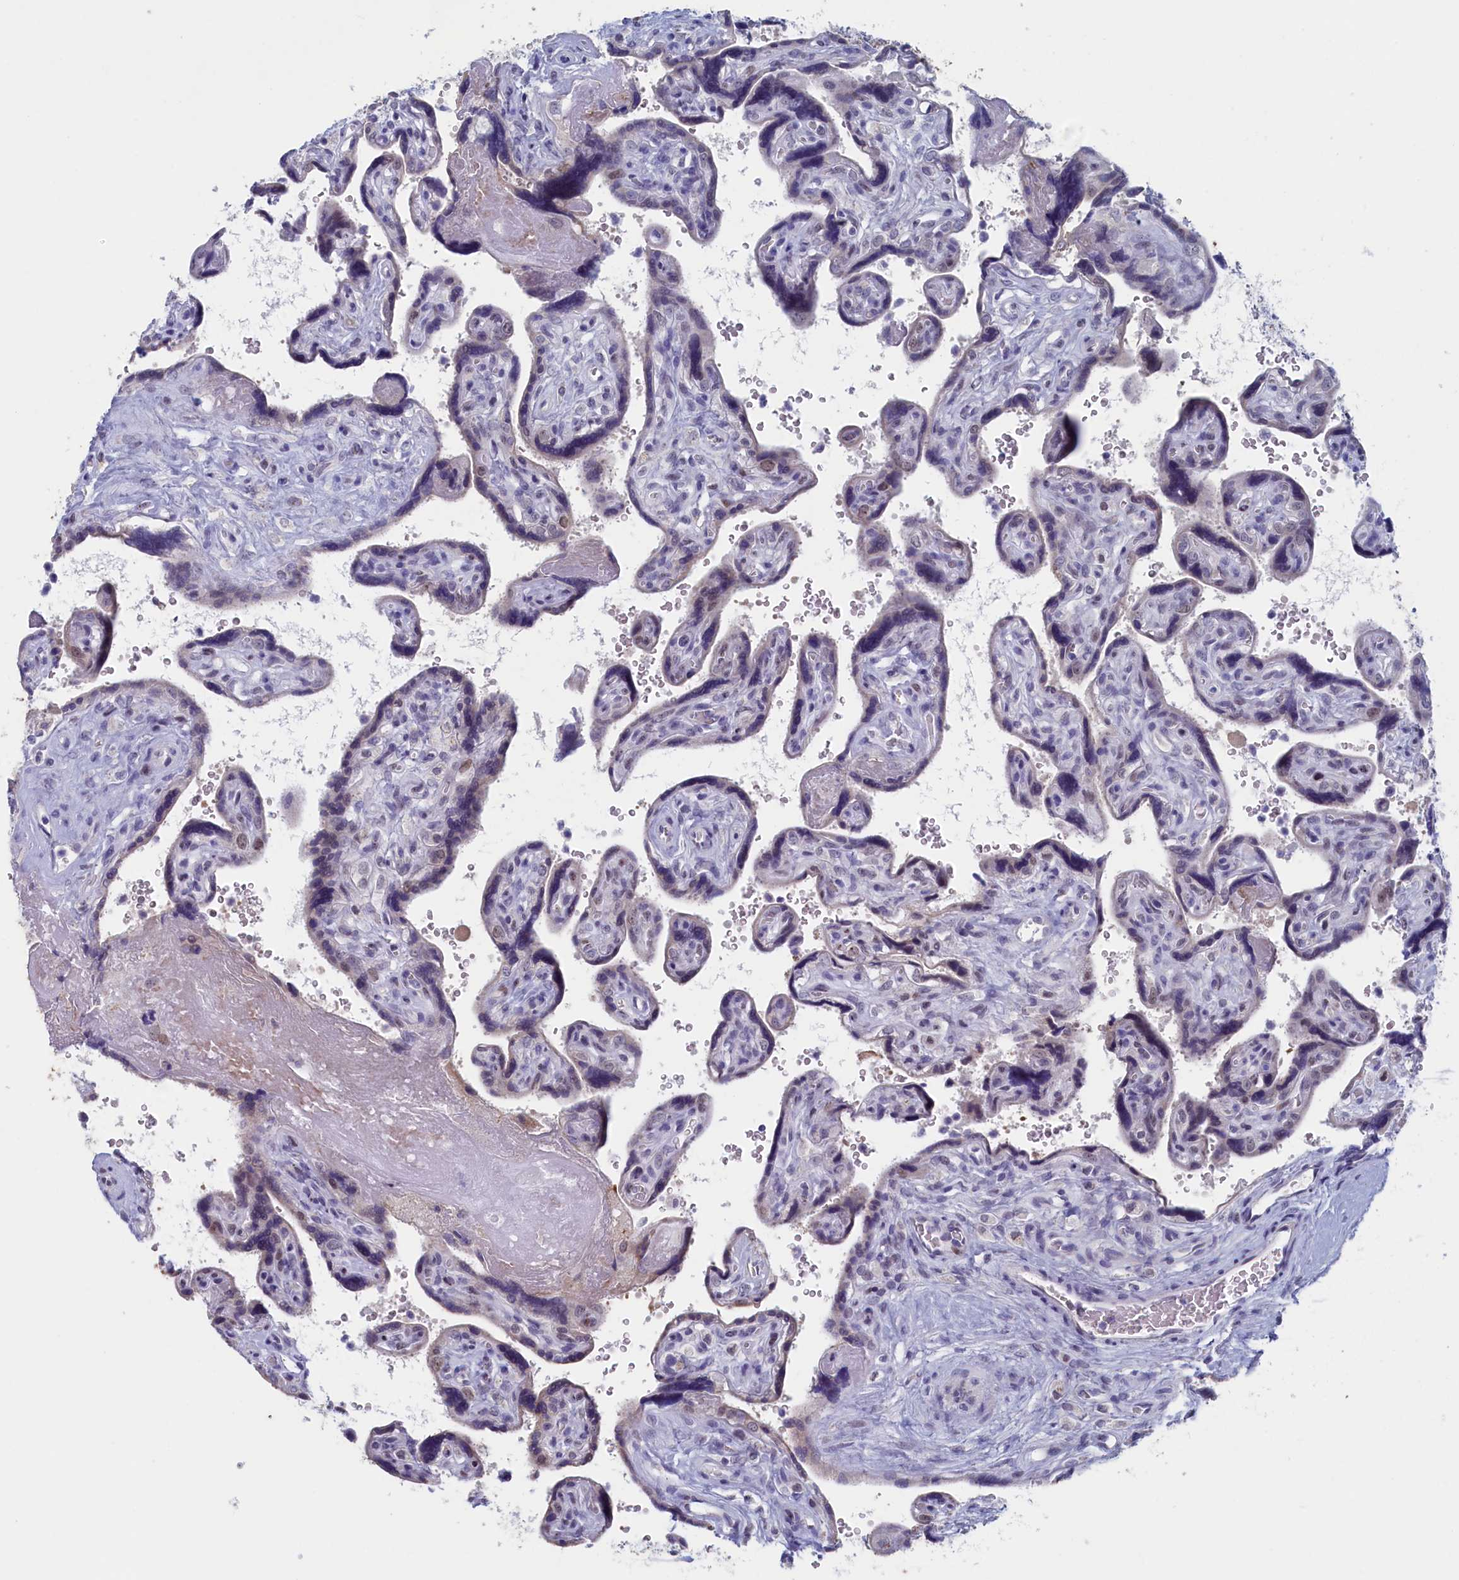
{"staining": {"intensity": "moderate", "quantity": "<25%", "location": "nuclear"}, "tissue": "placenta", "cell_type": "Trophoblastic cells", "image_type": "normal", "snomed": [{"axis": "morphology", "description": "Normal tissue, NOS"}, {"axis": "topography", "description": "Placenta"}], "caption": "DAB (3,3'-diaminobenzidine) immunohistochemical staining of unremarkable human placenta shows moderate nuclear protein positivity in approximately <25% of trophoblastic cells.", "gene": "WDR76", "patient": {"sex": "female", "age": 39}}